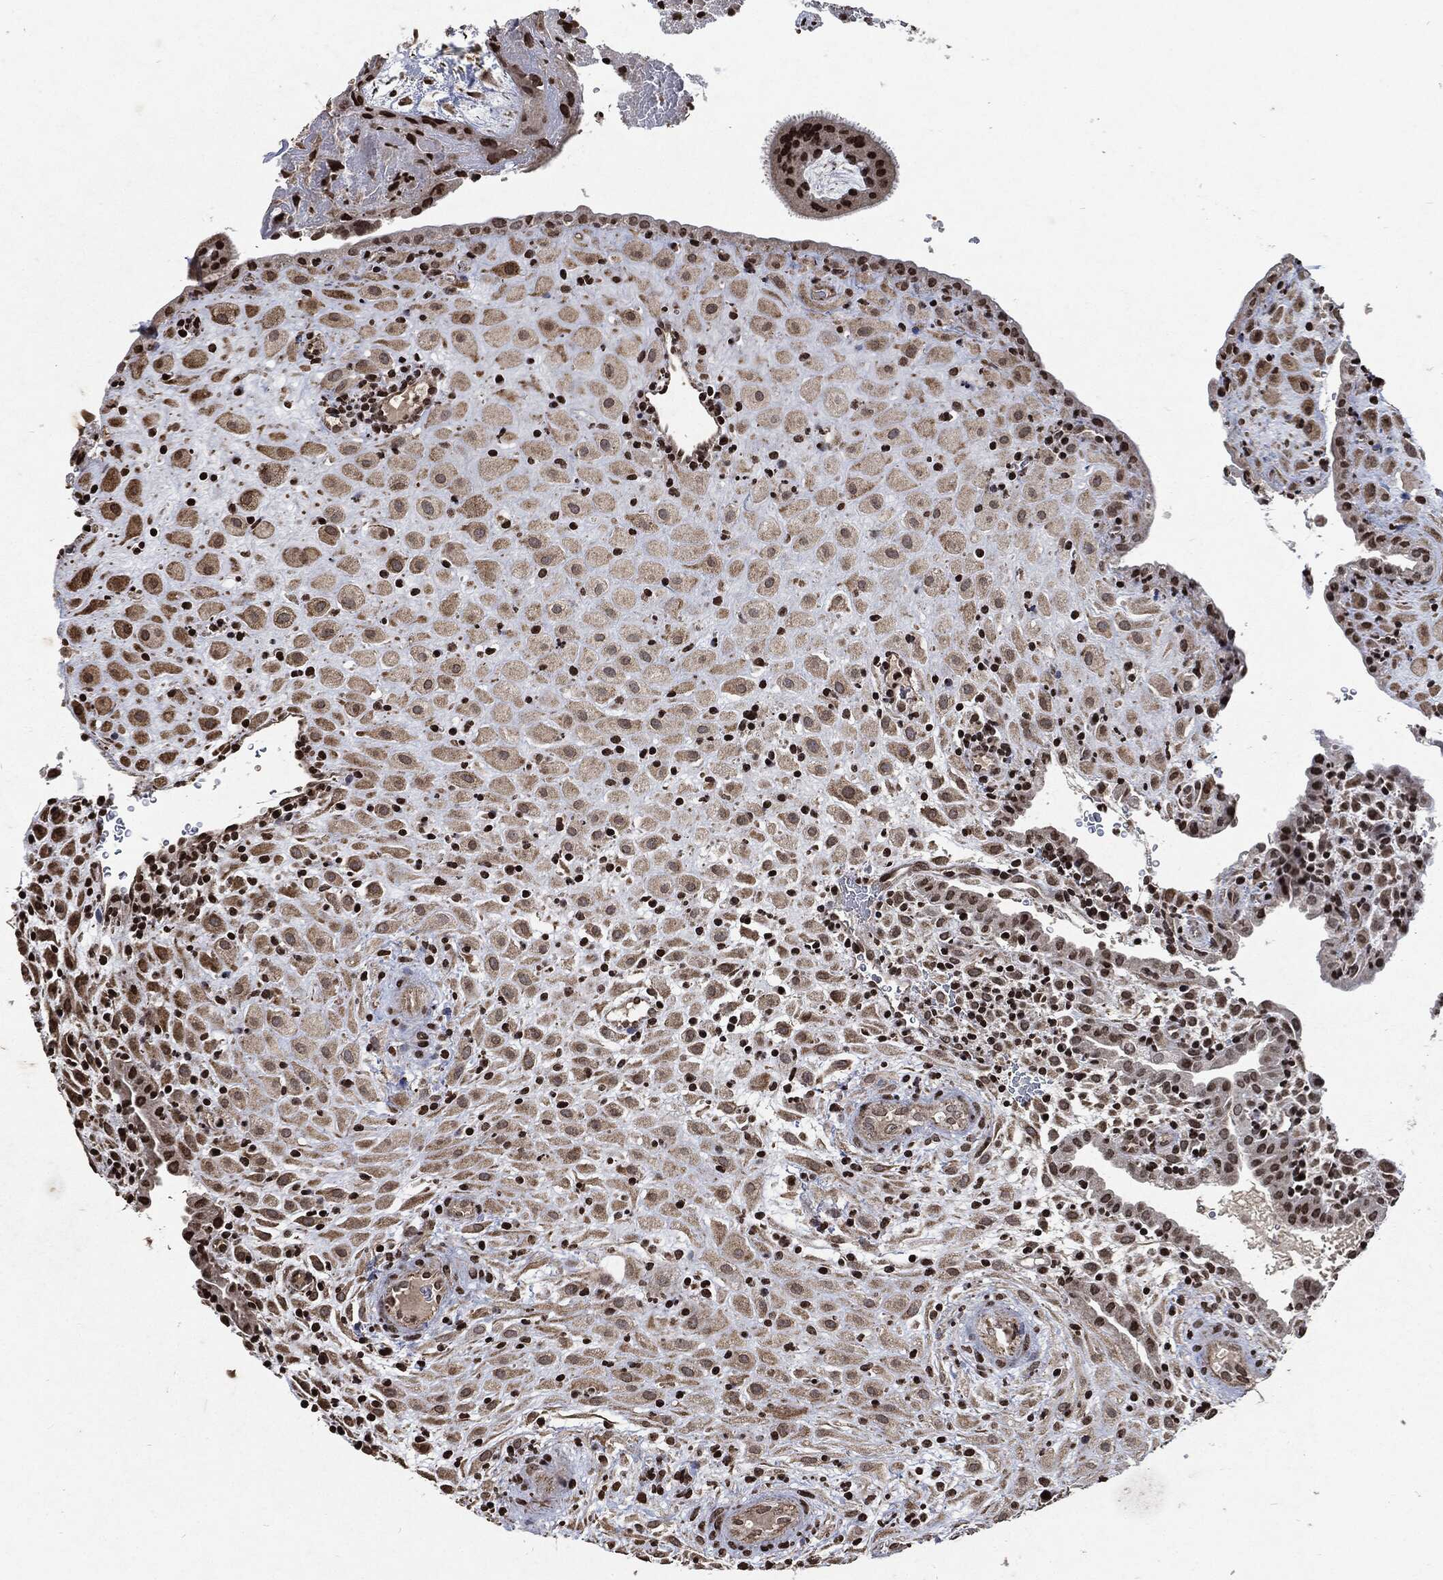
{"staining": {"intensity": "weak", "quantity": "25%-75%", "location": "cytoplasmic/membranous,nuclear"}, "tissue": "placenta", "cell_type": "Decidual cells", "image_type": "normal", "snomed": [{"axis": "morphology", "description": "Normal tissue, NOS"}, {"axis": "topography", "description": "Placenta"}], "caption": "This image displays normal placenta stained with immunohistochemistry (IHC) to label a protein in brown. The cytoplasmic/membranous,nuclear of decidual cells show weak positivity for the protein. Nuclei are counter-stained blue.", "gene": "JUN", "patient": {"sex": "female", "age": 19}}